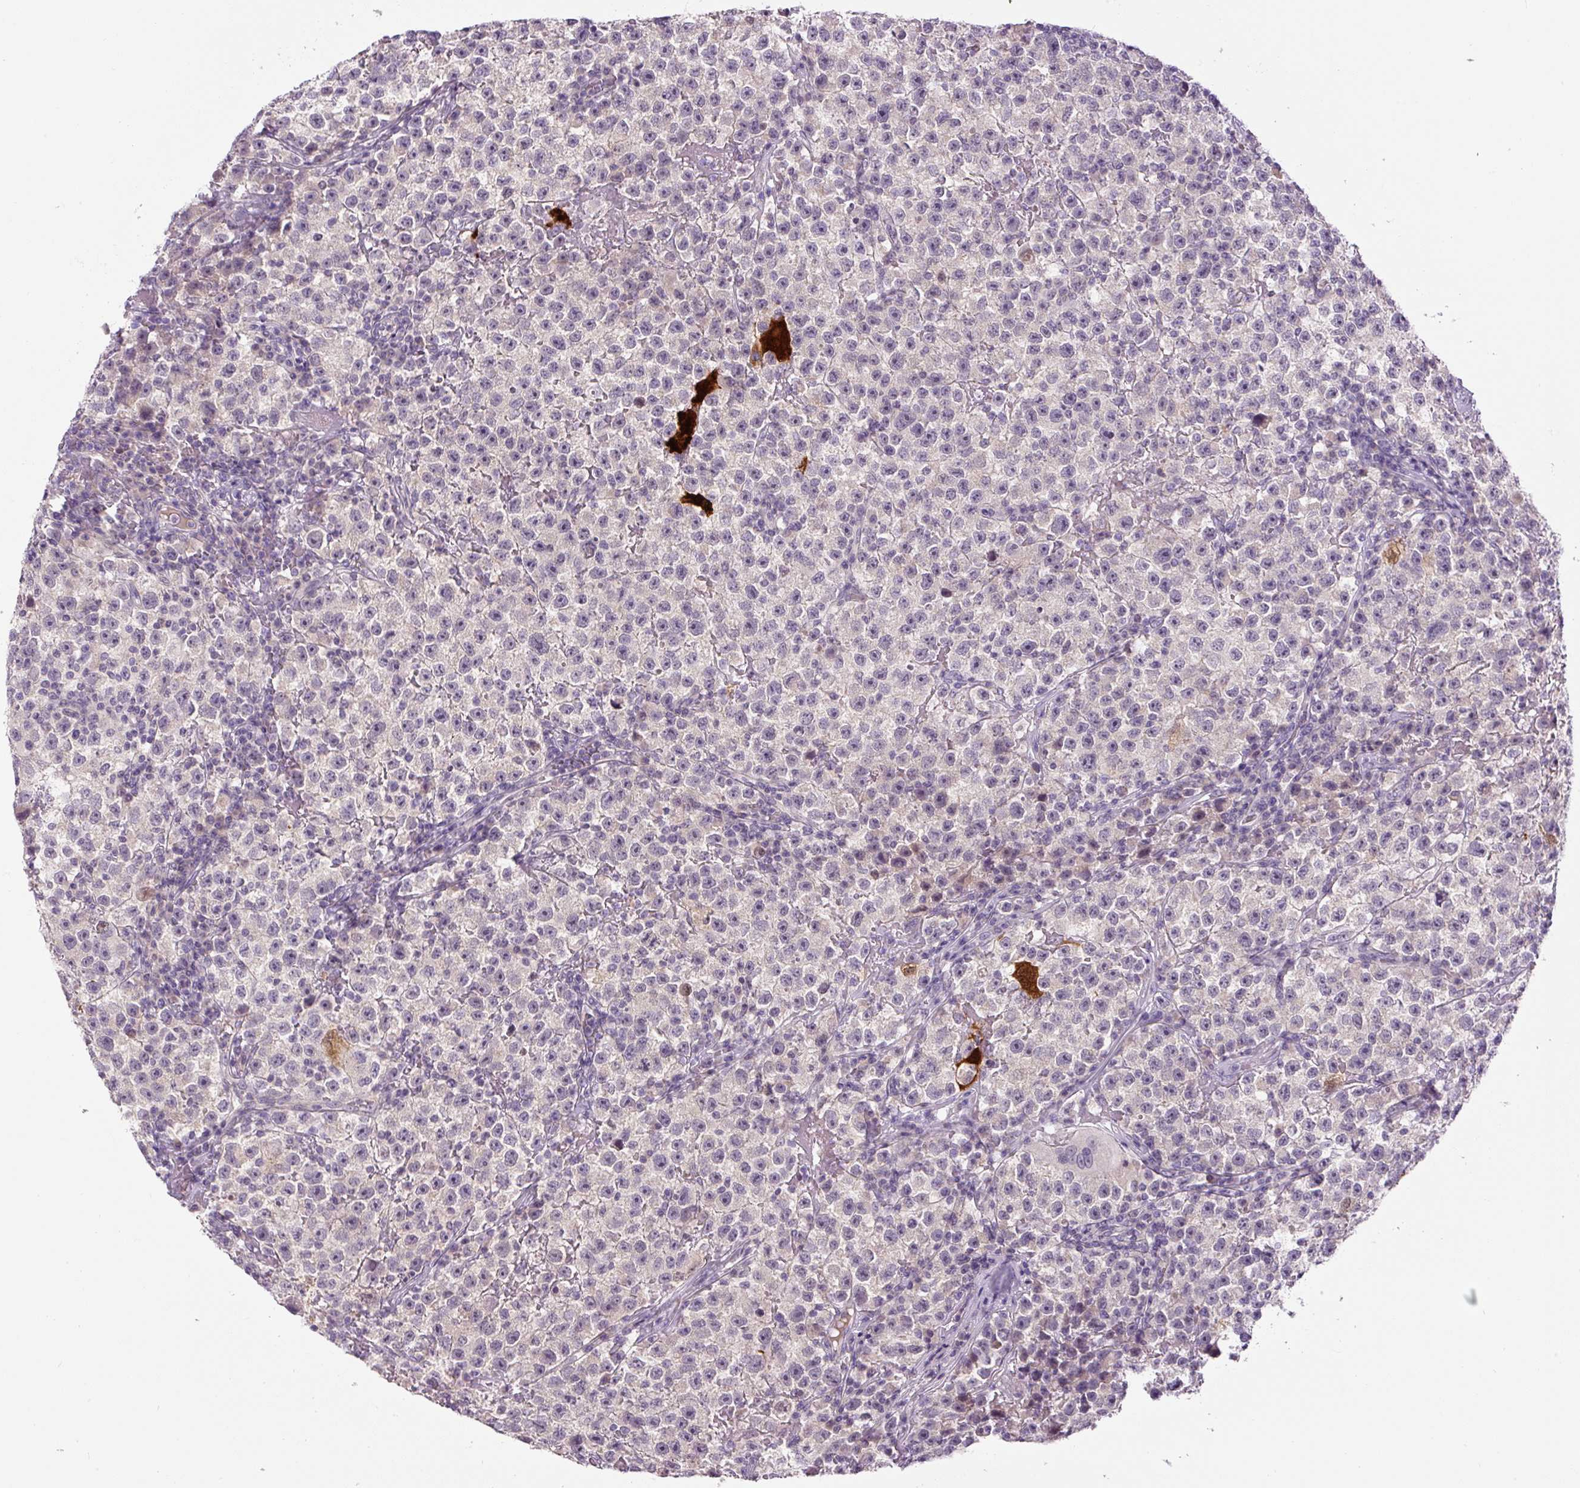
{"staining": {"intensity": "negative", "quantity": "none", "location": "none"}, "tissue": "testis cancer", "cell_type": "Tumor cells", "image_type": "cancer", "snomed": [{"axis": "morphology", "description": "Seminoma, NOS"}, {"axis": "topography", "description": "Testis"}], "caption": "This is an immunohistochemistry (IHC) histopathology image of human testis cancer. There is no staining in tumor cells.", "gene": "FABP7", "patient": {"sex": "male", "age": 22}}